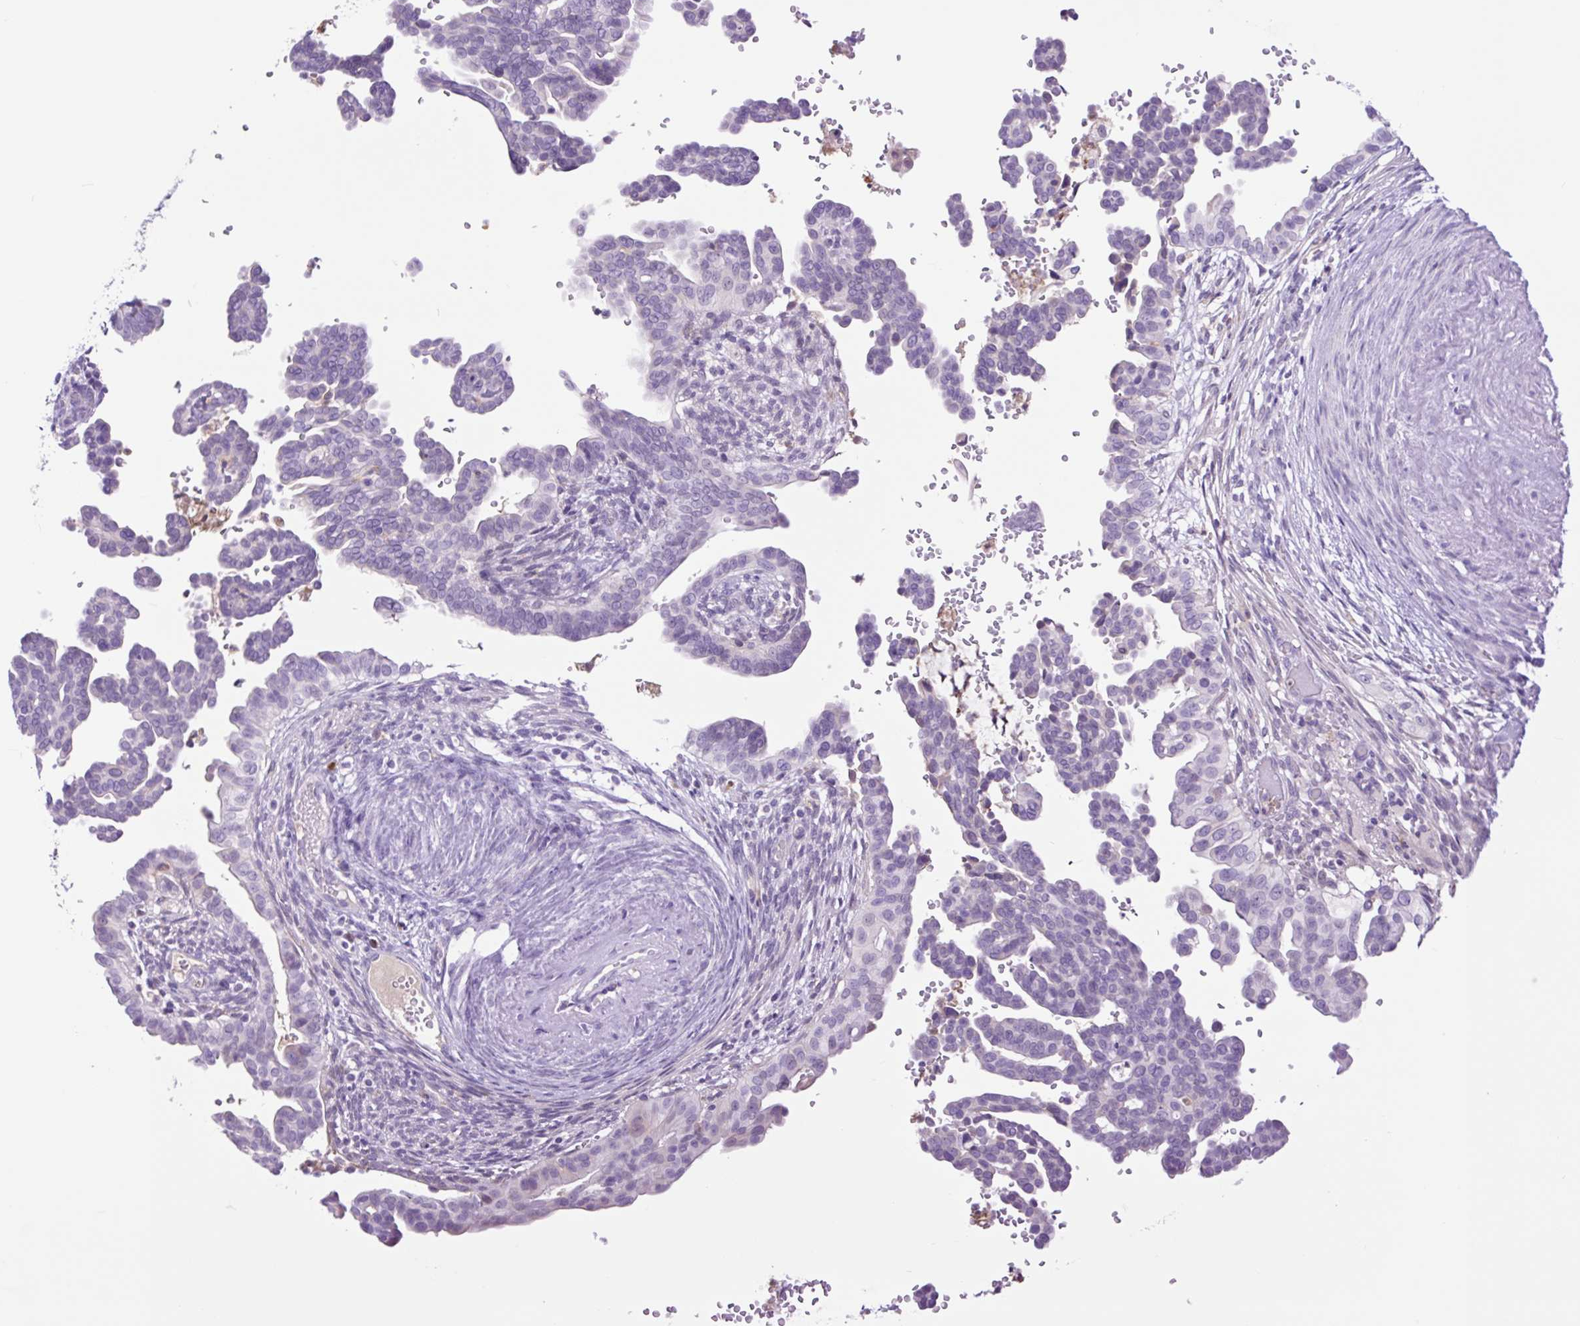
{"staining": {"intensity": "negative", "quantity": "none", "location": "none"}, "tissue": "cervical cancer", "cell_type": "Tumor cells", "image_type": "cancer", "snomed": [{"axis": "morphology", "description": "Adenocarcinoma, NOS"}, {"axis": "morphology", "description": "Adenocarcinoma, Low grade"}, {"axis": "topography", "description": "Cervix"}], "caption": "Immunohistochemistry (IHC) of human adenocarcinoma (cervical) reveals no expression in tumor cells.", "gene": "MFSD3", "patient": {"sex": "female", "age": 35}}